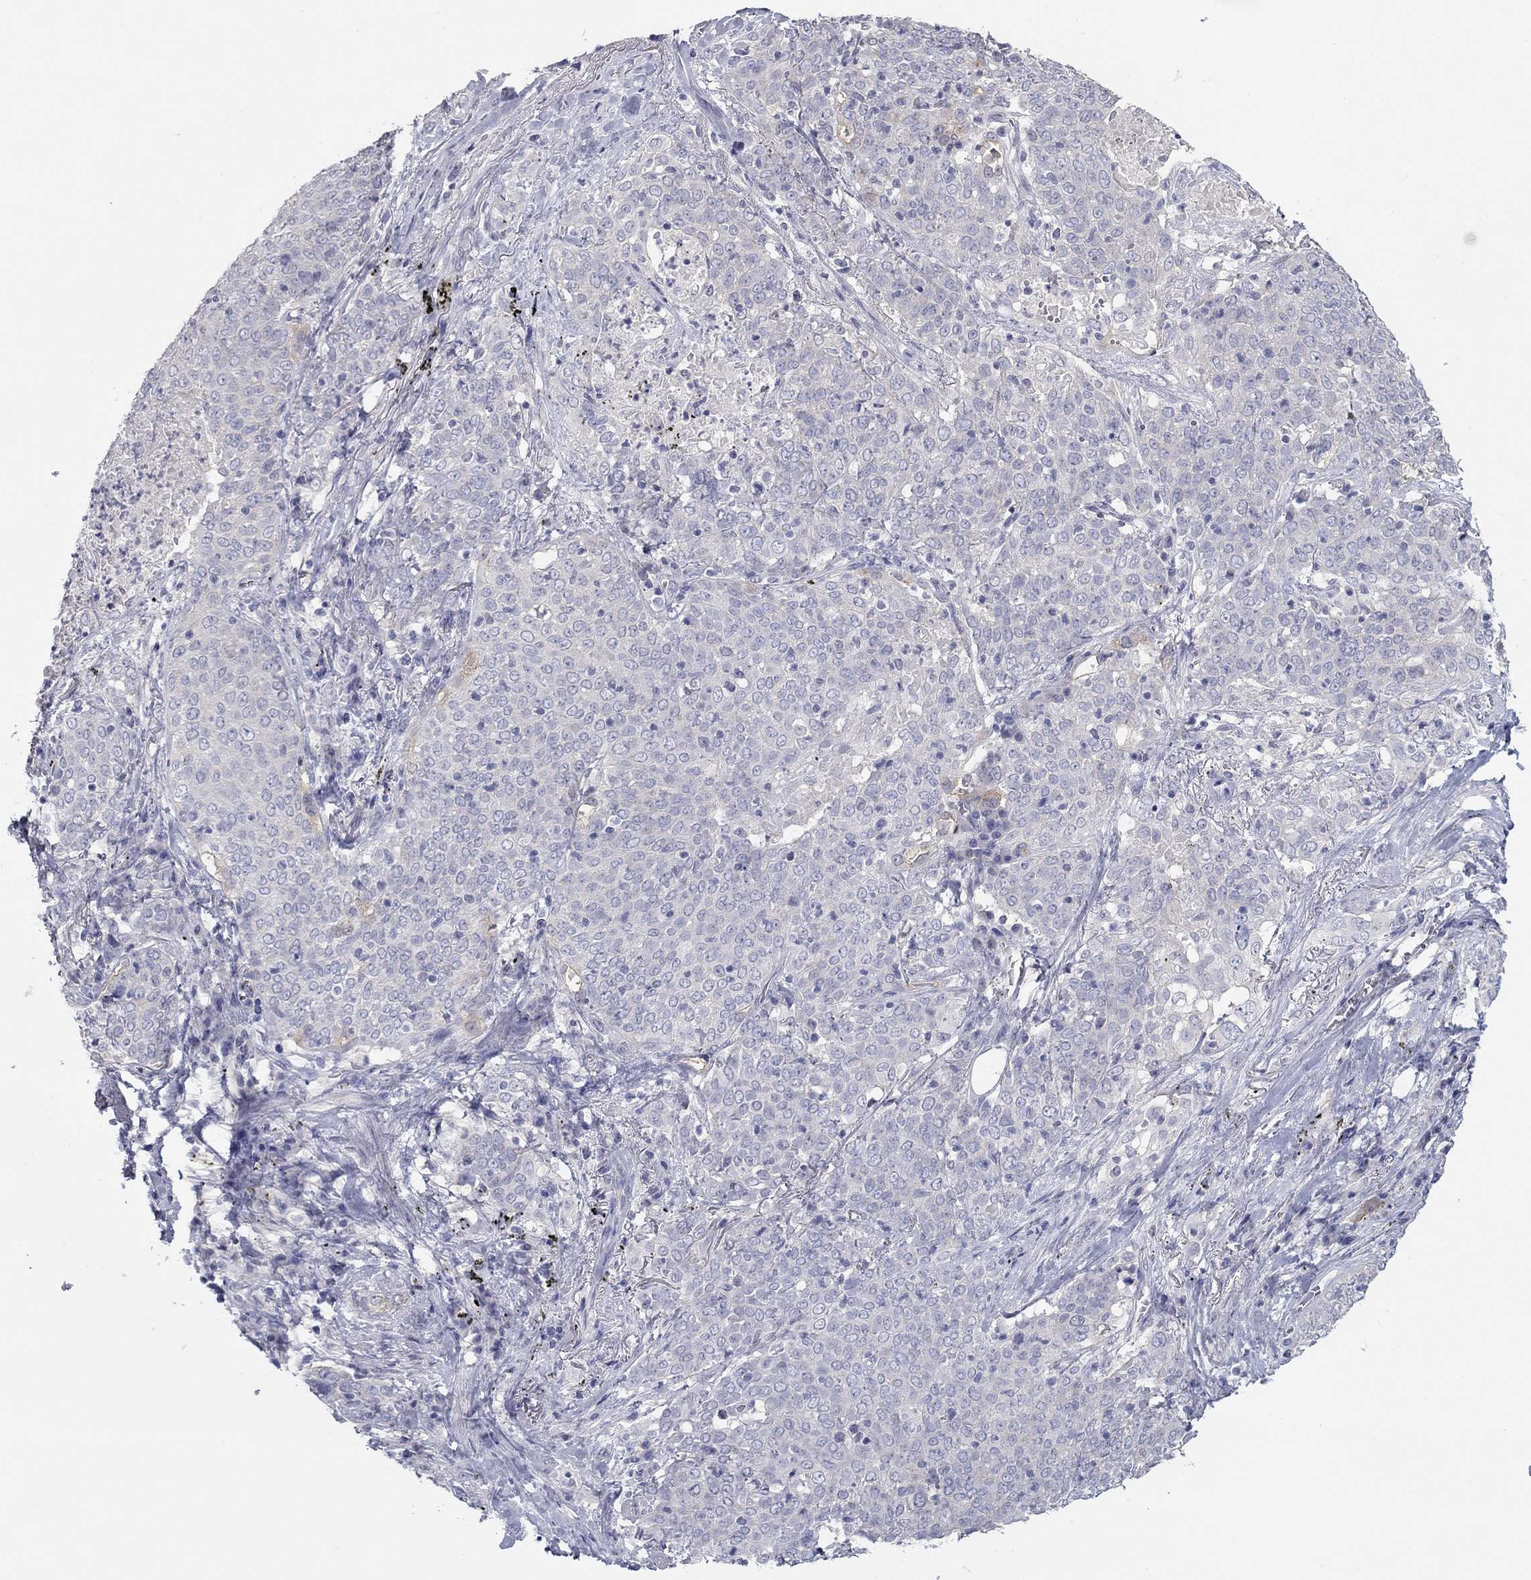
{"staining": {"intensity": "negative", "quantity": "none", "location": "none"}, "tissue": "lung cancer", "cell_type": "Tumor cells", "image_type": "cancer", "snomed": [{"axis": "morphology", "description": "Squamous cell carcinoma, NOS"}, {"axis": "topography", "description": "Lung"}], "caption": "Histopathology image shows no significant protein expression in tumor cells of lung cancer (squamous cell carcinoma).", "gene": "PLS1", "patient": {"sex": "male", "age": 82}}